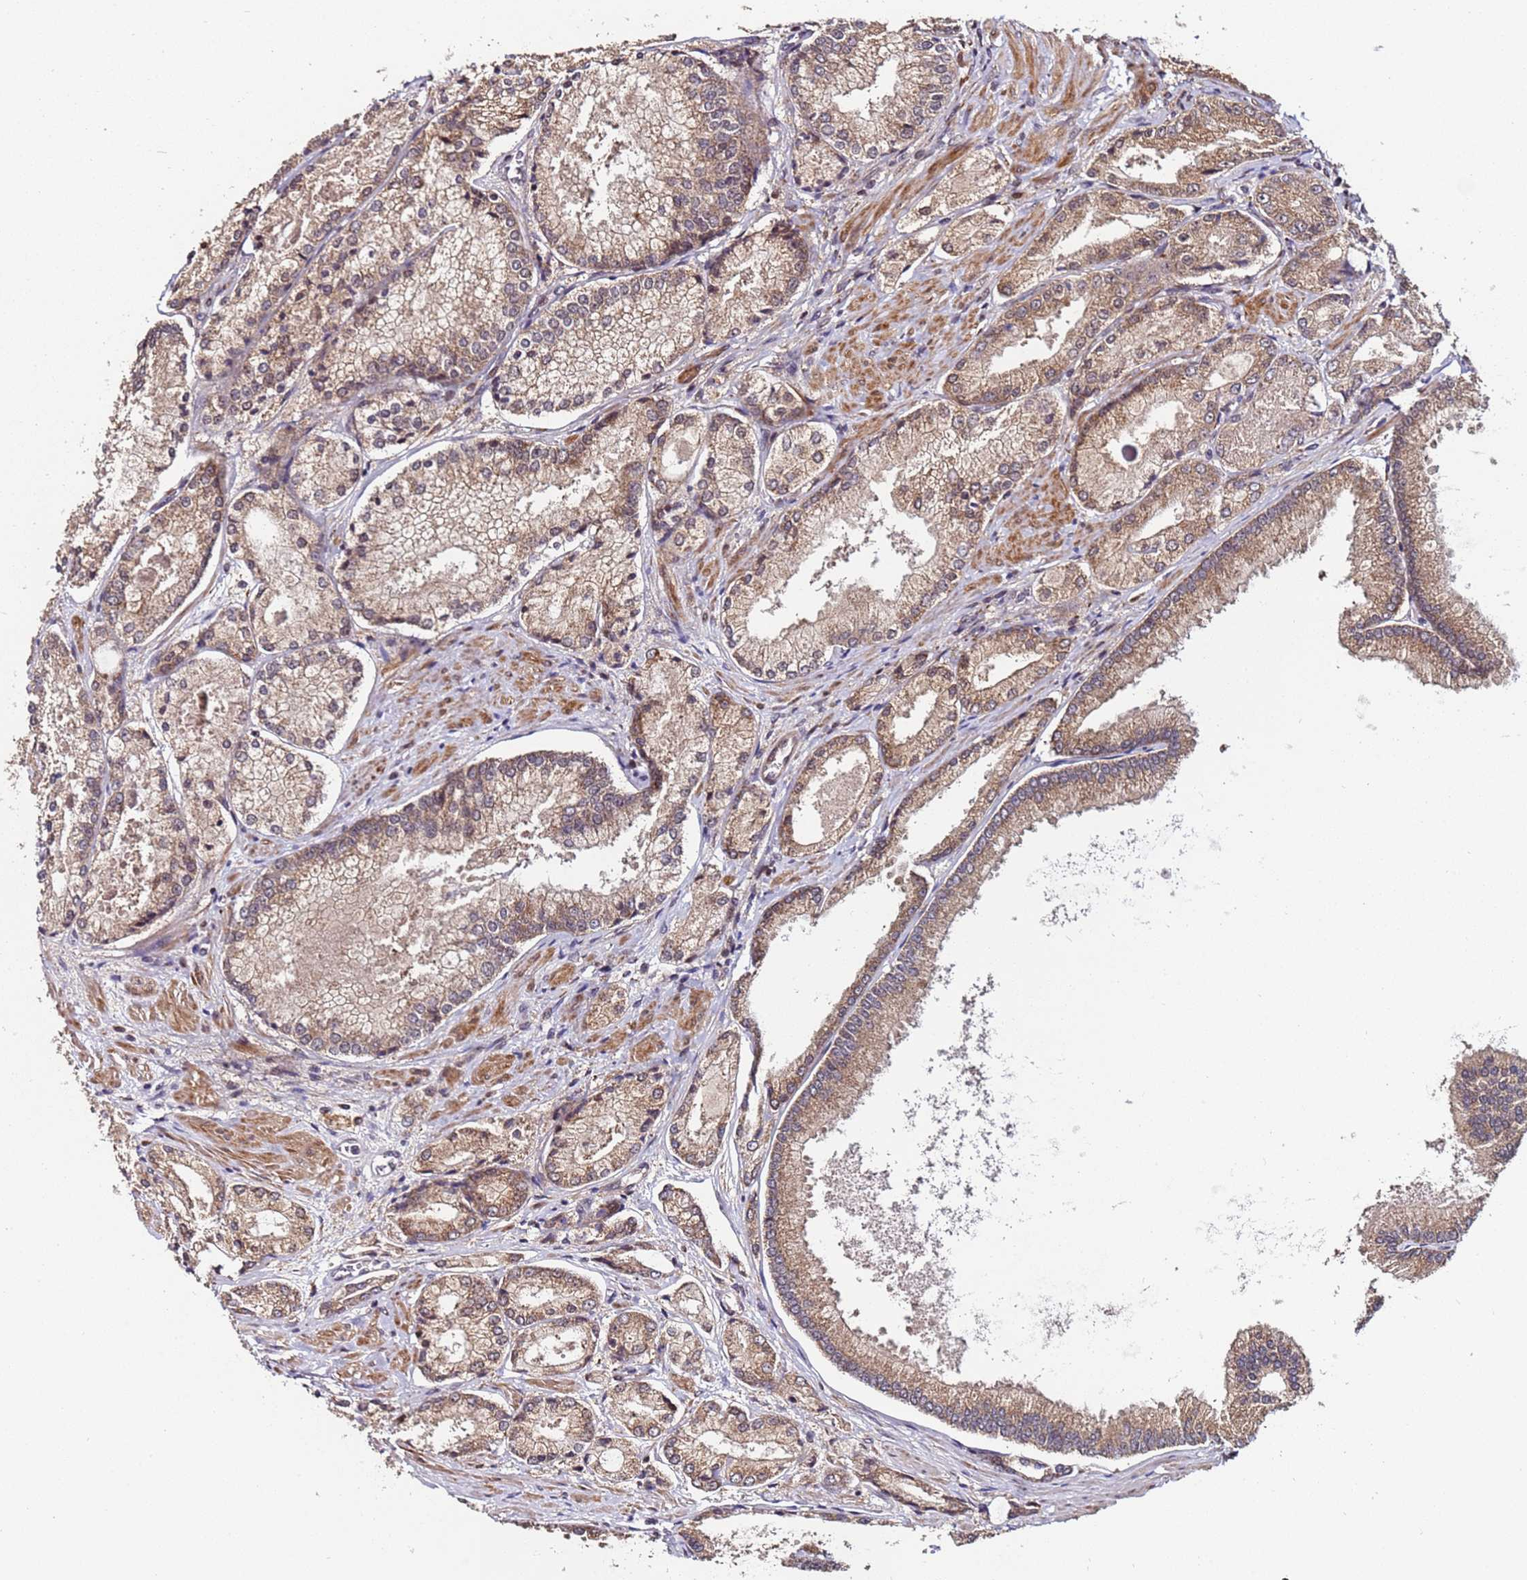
{"staining": {"intensity": "moderate", "quantity": ">75%", "location": "cytoplasmic/membranous"}, "tissue": "prostate cancer", "cell_type": "Tumor cells", "image_type": "cancer", "snomed": [{"axis": "morphology", "description": "Adenocarcinoma, Low grade"}, {"axis": "topography", "description": "Prostate"}], "caption": "A histopathology image of prostate cancer (low-grade adenocarcinoma) stained for a protein demonstrates moderate cytoplasmic/membranous brown staining in tumor cells.", "gene": "PPM1H", "patient": {"sex": "male", "age": 74}}